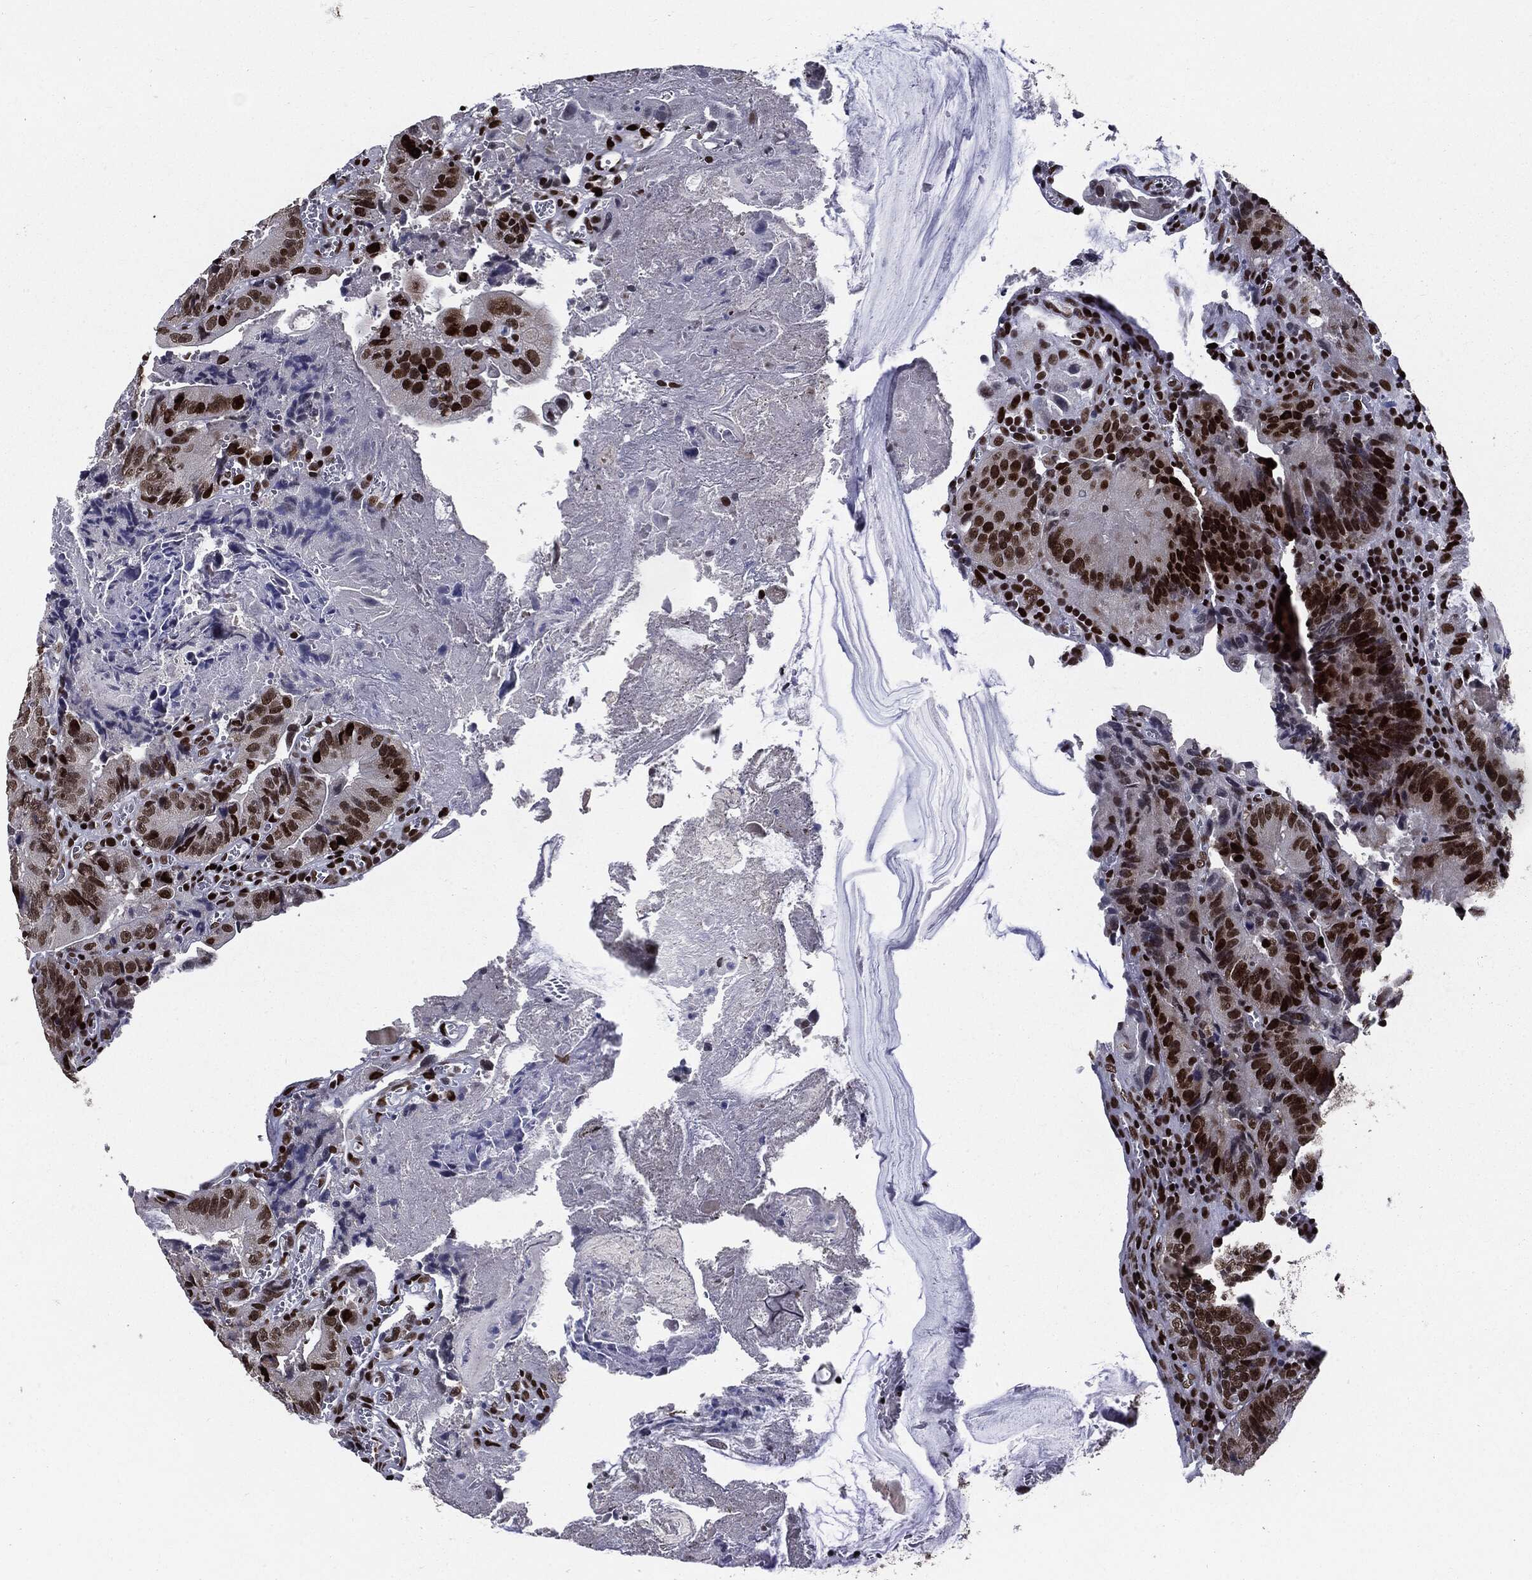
{"staining": {"intensity": "moderate", "quantity": ">75%", "location": "nuclear"}, "tissue": "colorectal cancer", "cell_type": "Tumor cells", "image_type": "cancer", "snomed": [{"axis": "morphology", "description": "Adenocarcinoma, NOS"}, {"axis": "topography", "description": "Colon"}], "caption": "Colorectal adenocarcinoma tissue displays moderate nuclear expression in about >75% of tumor cells", "gene": "ZFP91", "patient": {"sex": "female", "age": 86}}